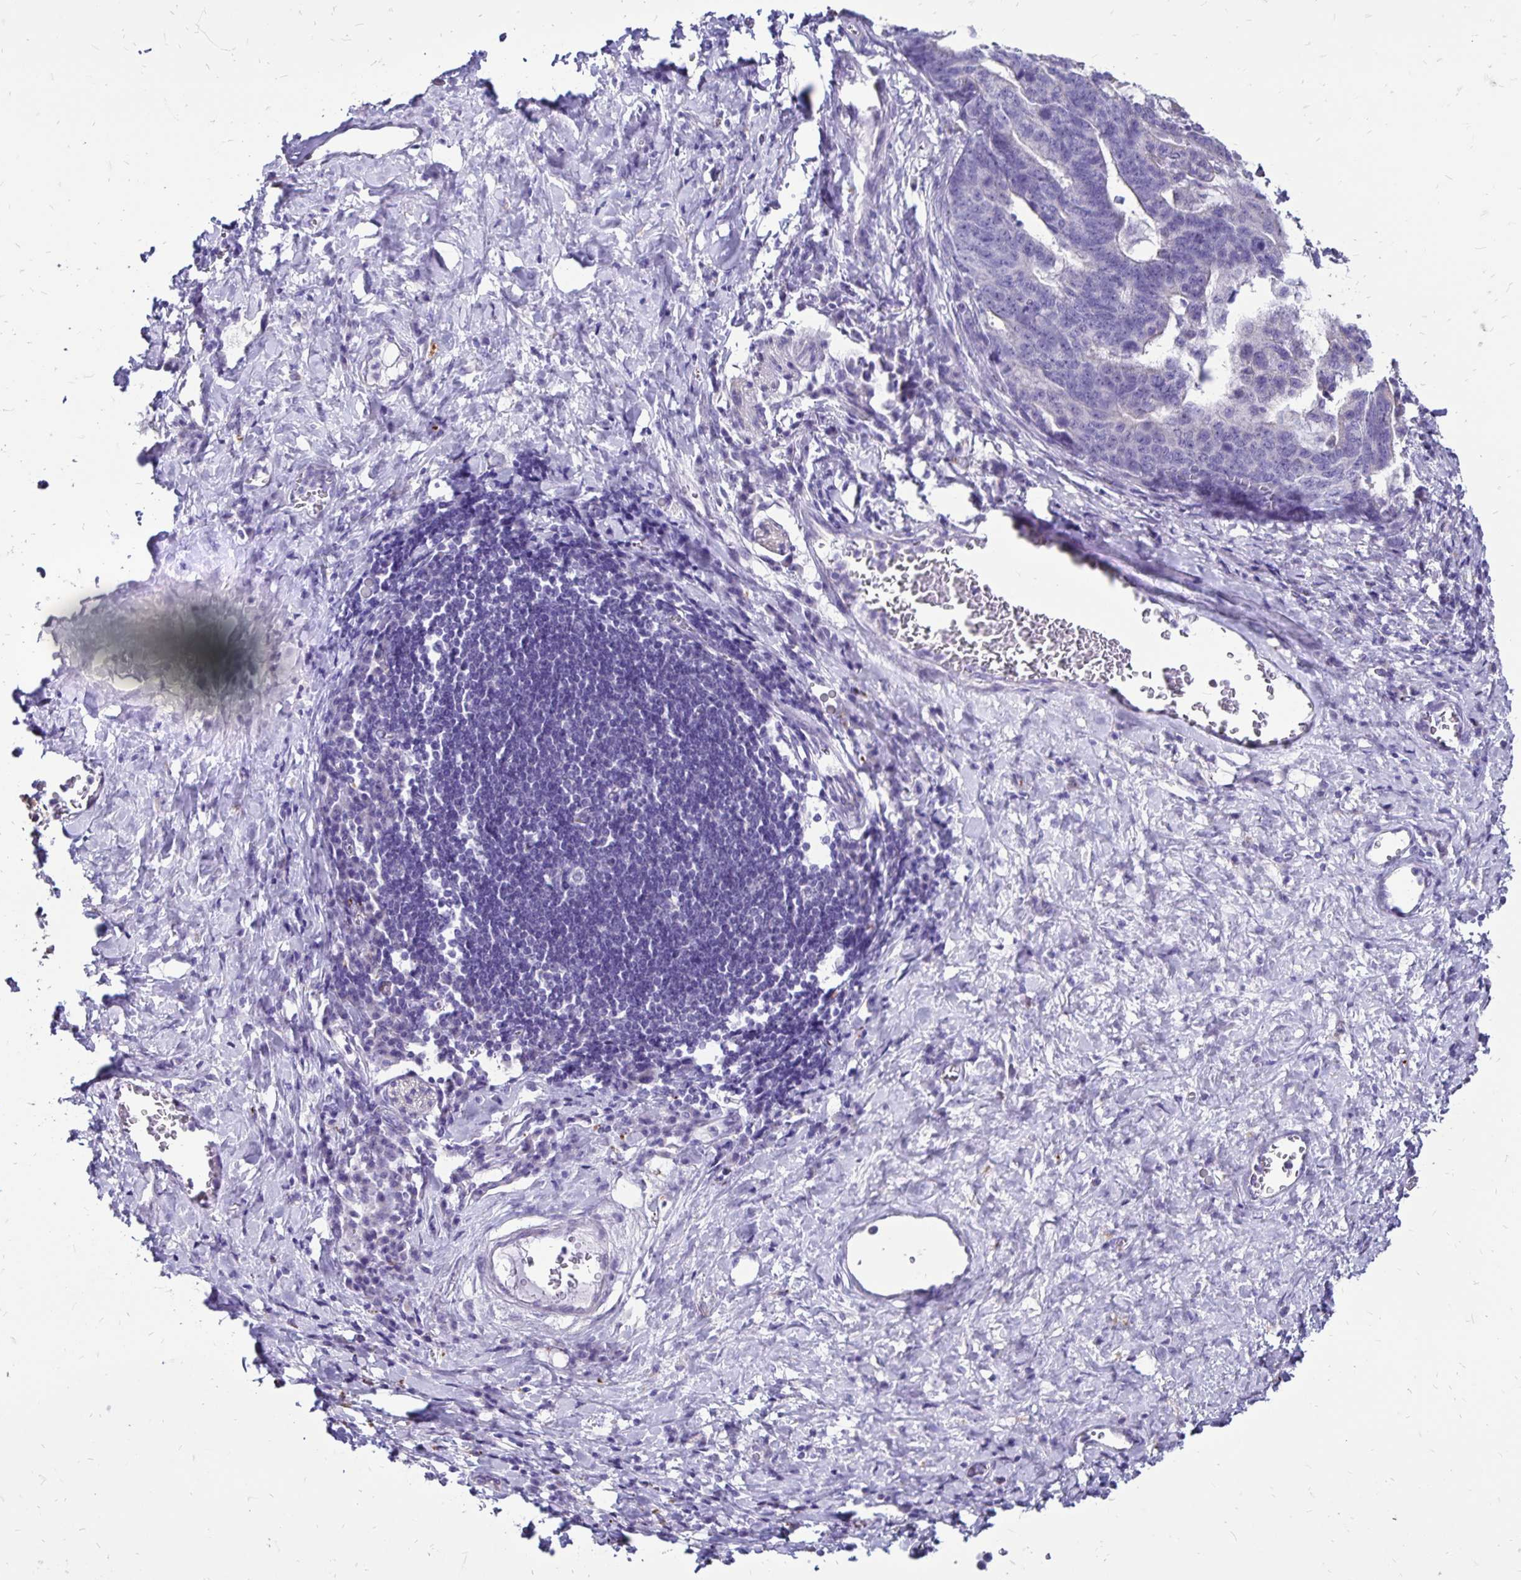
{"staining": {"intensity": "negative", "quantity": "none", "location": "none"}, "tissue": "stomach cancer", "cell_type": "Tumor cells", "image_type": "cancer", "snomed": [{"axis": "morphology", "description": "Normal tissue, NOS"}, {"axis": "morphology", "description": "Adenocarcinoma, NOS"}, {"axis": "topography", "description": "Stomach"}], "caption": "A high-resolution histopathology image shows IHC staining of stomach cancer, which shows no significant positivity in tumor cells. (DAB immunohistochemistry (IHC), high magnification).", "gene": "EVPL", "patient": {"sex": "female", "age": 64}}